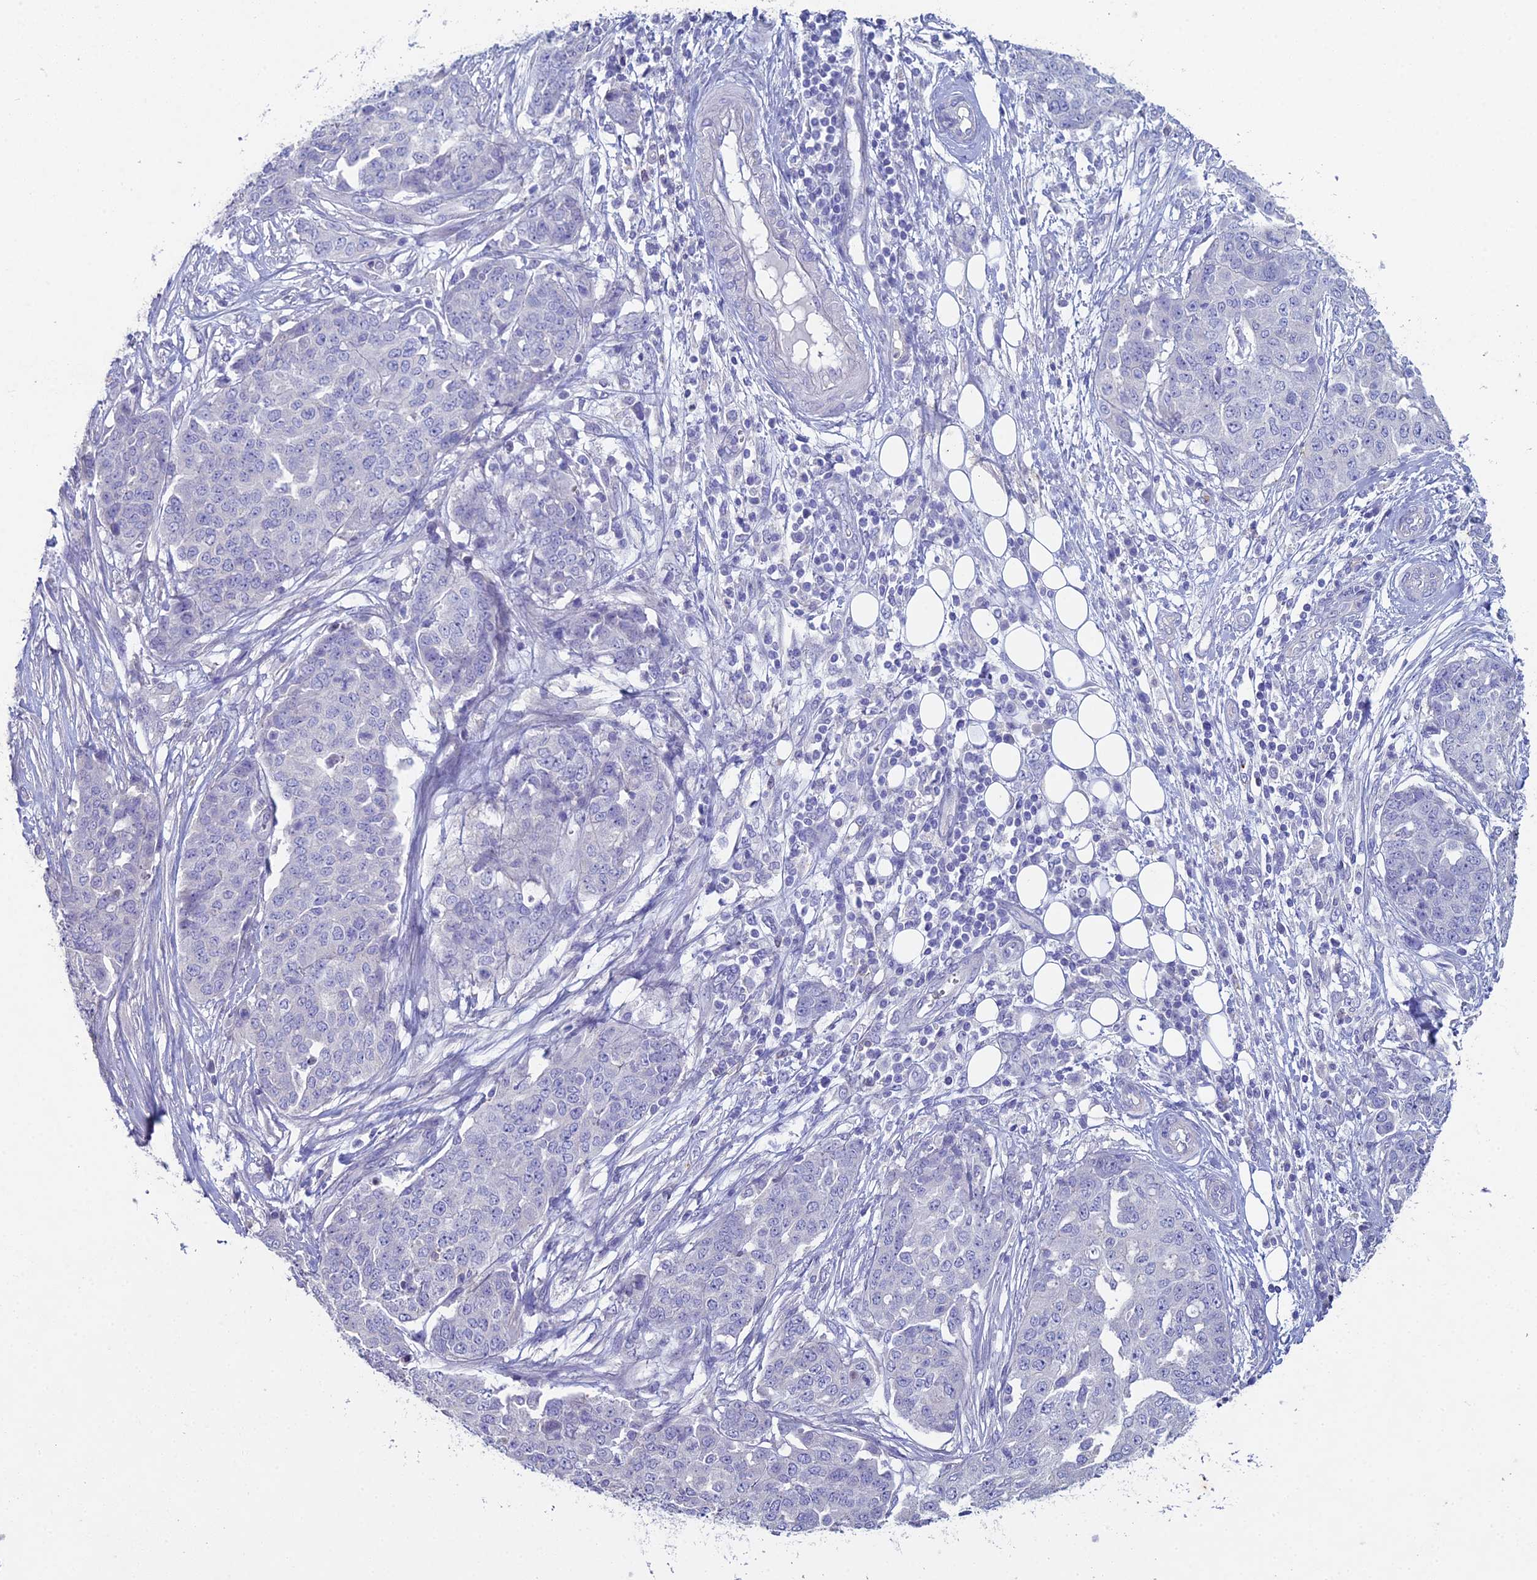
{"staining": {"intensity": "negative", "quantity": "none", "location": "none"}, "tissue": "ovarian cancer", "cell_type": "Tumor cells", "image_type": "cancer", "snomed": [{"axis": "morphology", "description": "Cystadenocarcinoma, serous, NOS"}, {"axis": "topography", "description": "Soft tissue"}, {"axis": "topography", "description": "Ovary"}], "caption": "Tumor cells are negative for brown protein staining in serous cystadenocarcinoma (ovarian).", "gene": "NCAM1", "patient": {"sex": "female", "age": 57}}